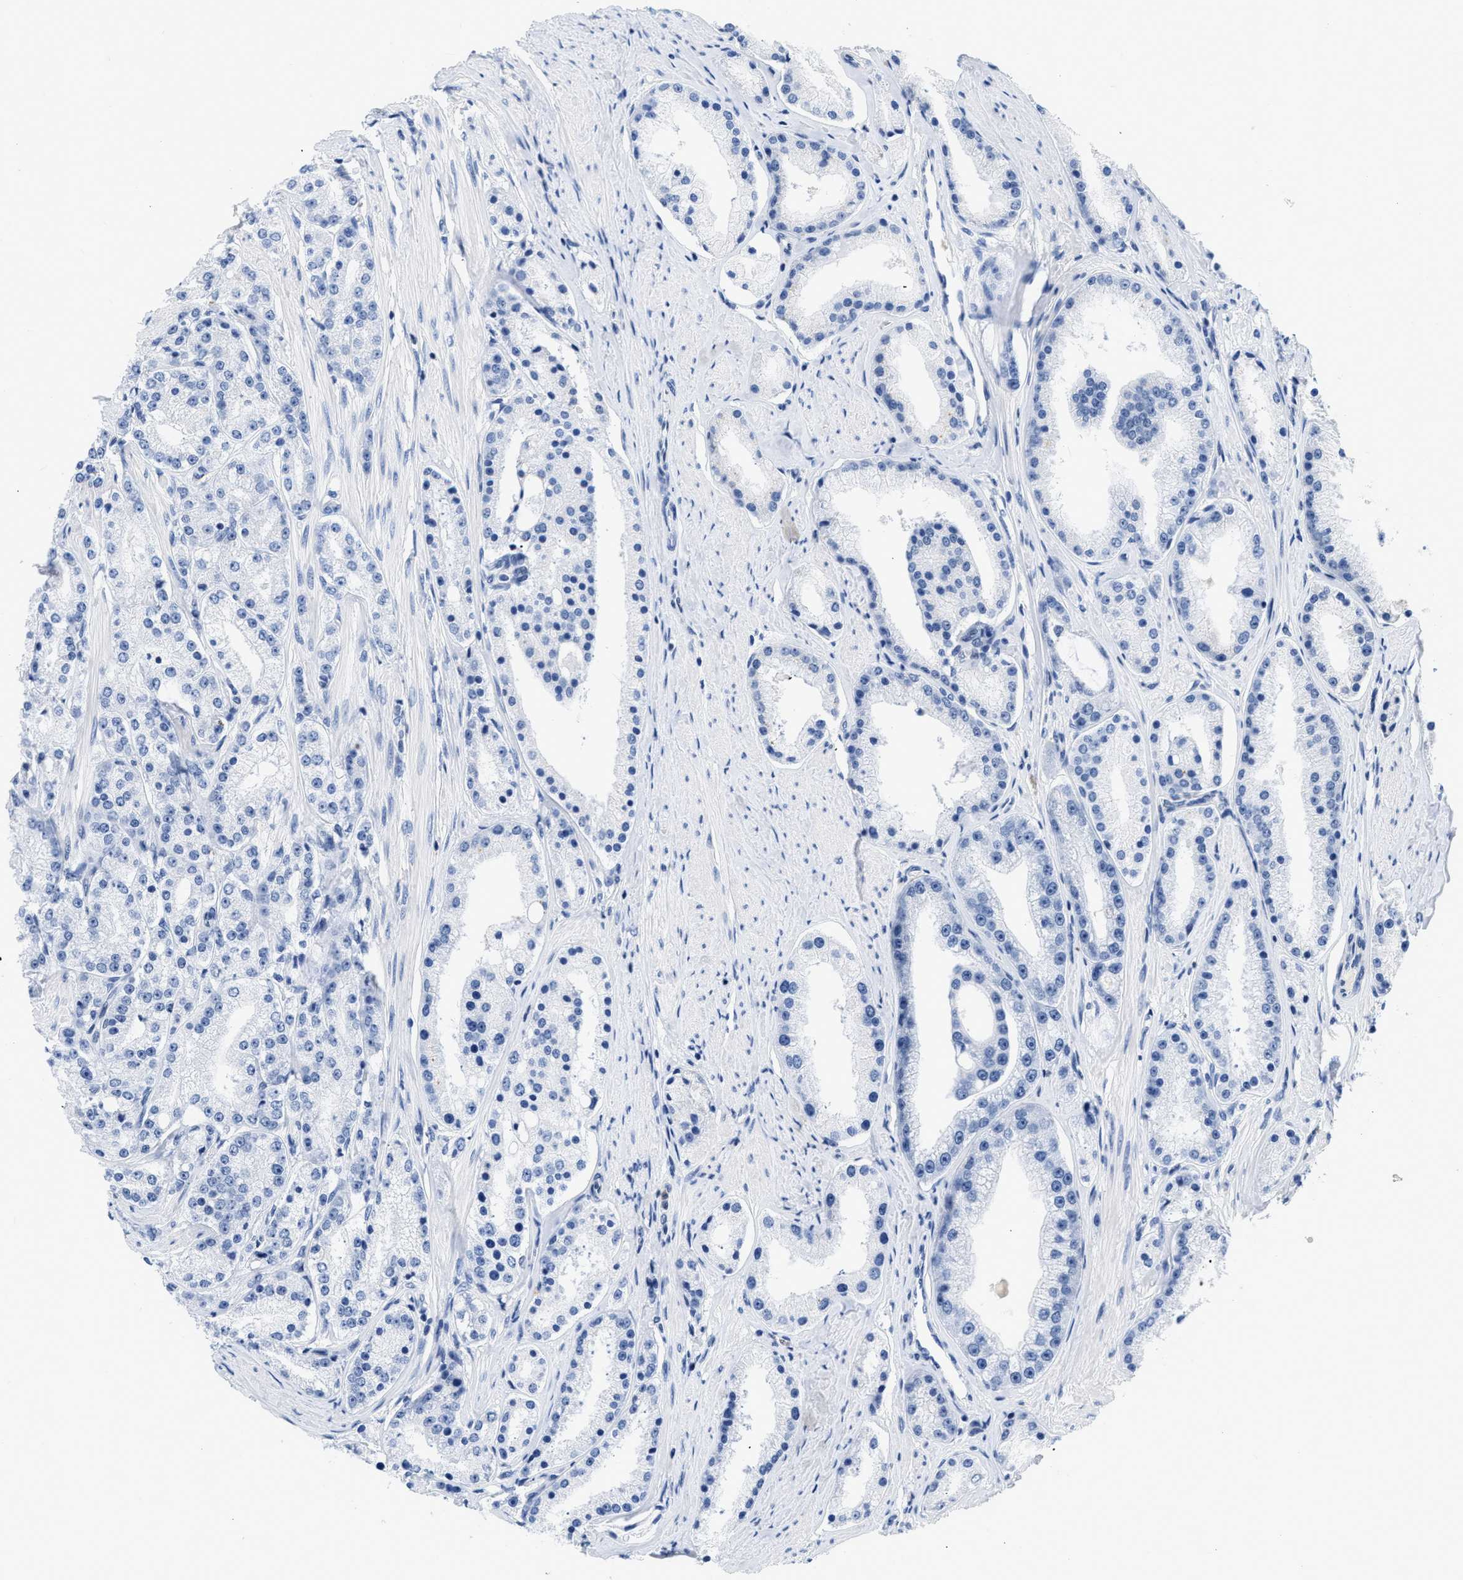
{"staining": {"intensity": "negative", "quantity": "none", "location": "none"}, "tissue": "prostate cancer", "cell_type": "Tumor cells", "image_type": "cancer", "snomed": [{"axis": "morphology", "description": "Adenocarcinoma, Low grade"}, {"axis": "topography", "description": "Prostate"}], "caption": "Tumor cells show no significant protein positivity in prostate cancer (low-grade adenocarcinoma).", "gene": "BOLL", "patient": {"sex": "male", "age": 63}}